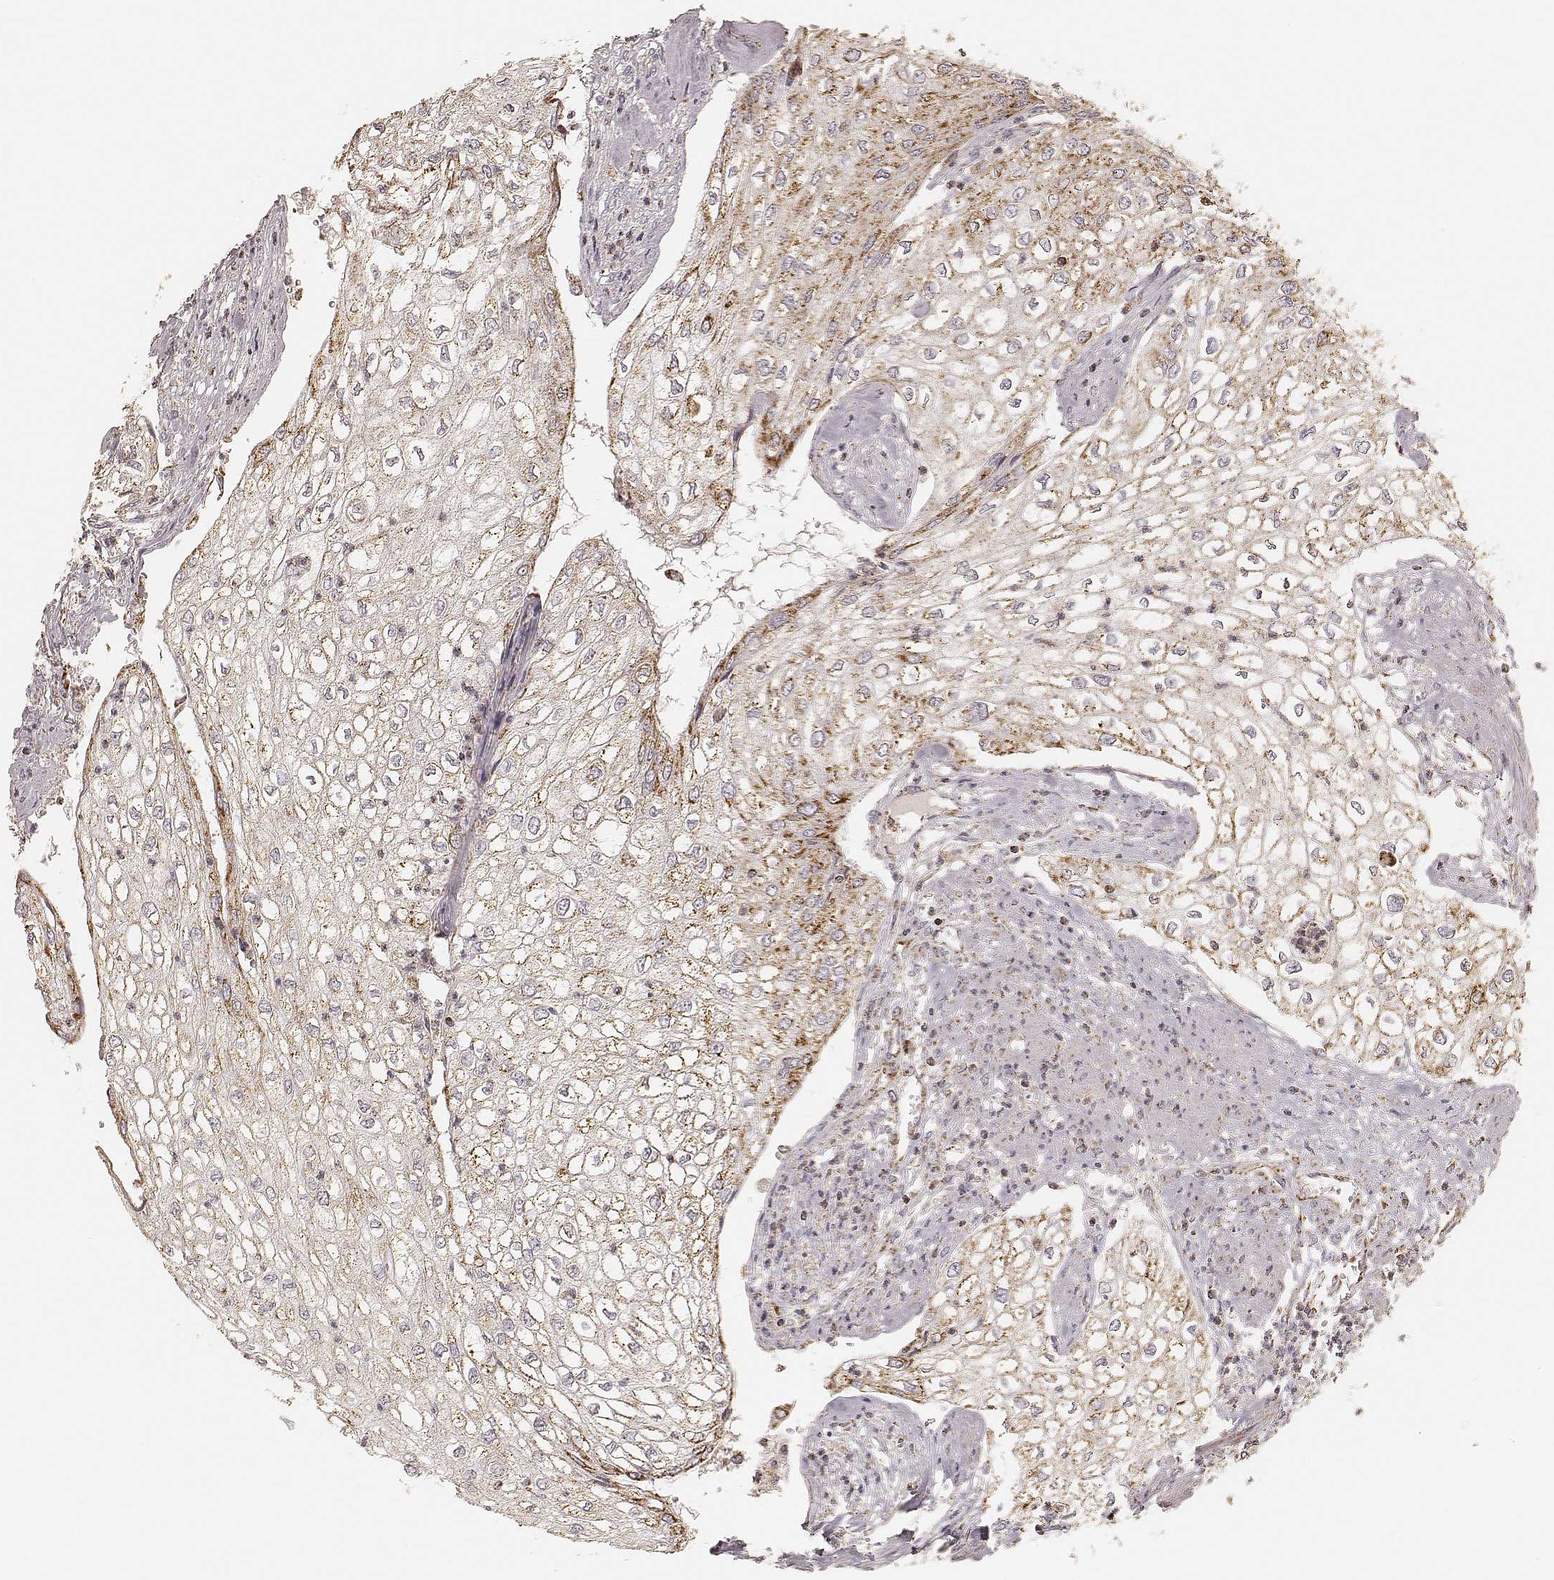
{"staining": {"intensity": "strong", "quantity": "25%-75%", "location": "cytoplasmic/membranous"}, "tissue": "urothelial cancer", "cell_type": "Tumor cells", "image_type": "cancer", "snomed": [{"axis": "morphology", "description": "Urothelial carcinoma, High grade"}, {"axis": "topography", "description": "Urinary bladder"}], "caption": "A photomicrograph showing strong cytoplasmic/membranous expression in approximately 25%-75% of tumor cells in high-grade urothelial carcinoma, as visualized by brown immunohistochemical staining.", "gene": "CS", "patient": {"sex": "male", "age": 62}}